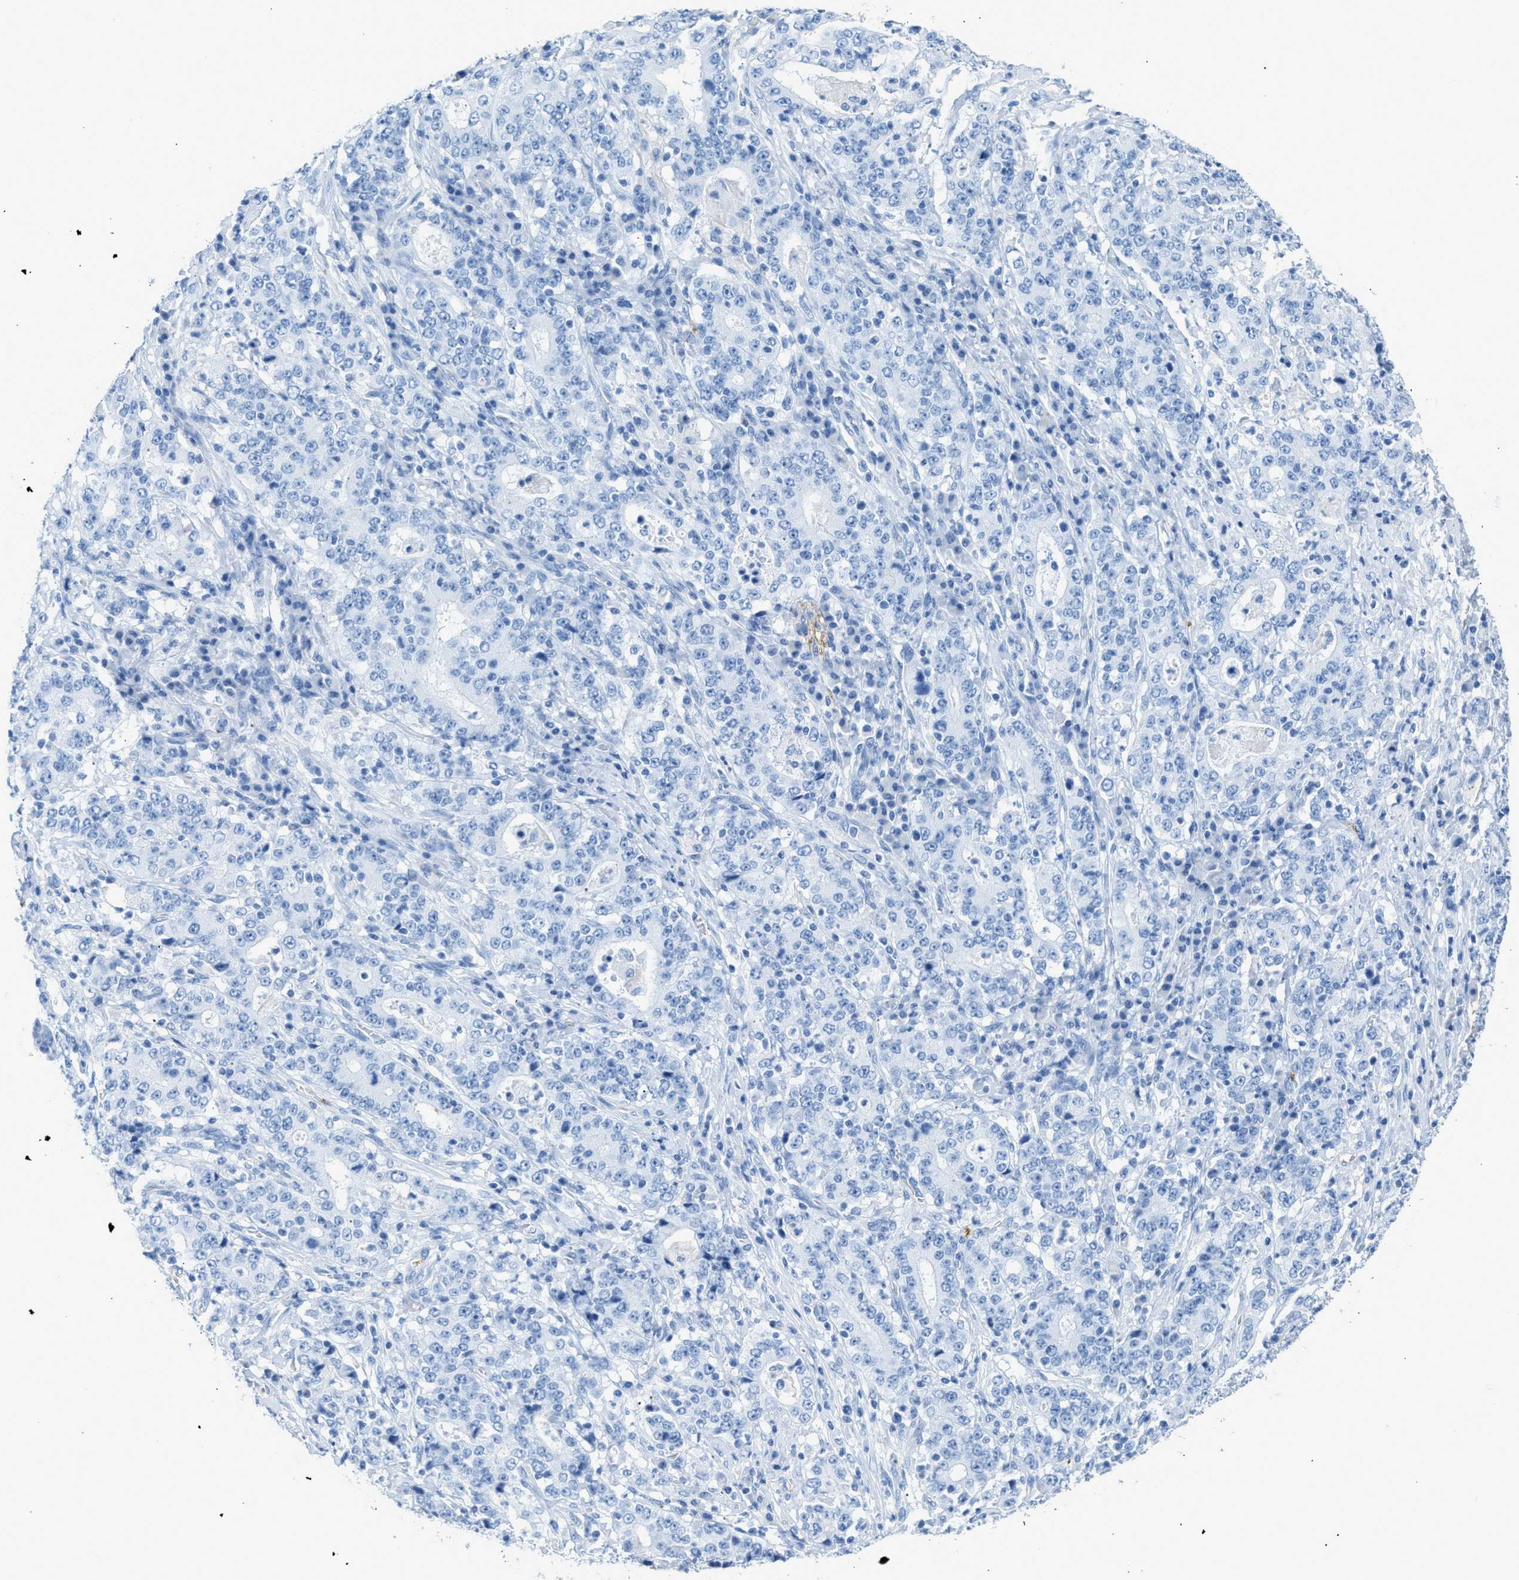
{"staining": {"intensity": "negative", "quantity": "none", "location": "none"}, "tissue": "stomach cancer", "cell_type": "Tumor cells", "image_type": "cancer", "snomed": [{"axis": "morphology", "description": "Normal tissue, NOS"}, {"axis": "morphology", "description": "Adenocarcinoma, NOS"}, {"axis": "topography", "description": "Stomach, upper"}, {"axis": "topography", "description": "Stomach"}], "caption": "The immunohistochemistry (IHC) histopathology image has no significant staining in tumor cells of stomach adenocarcinoma tissue.", "gene": "FAIM2", "patient": {"sex": "male", "age": 59}}